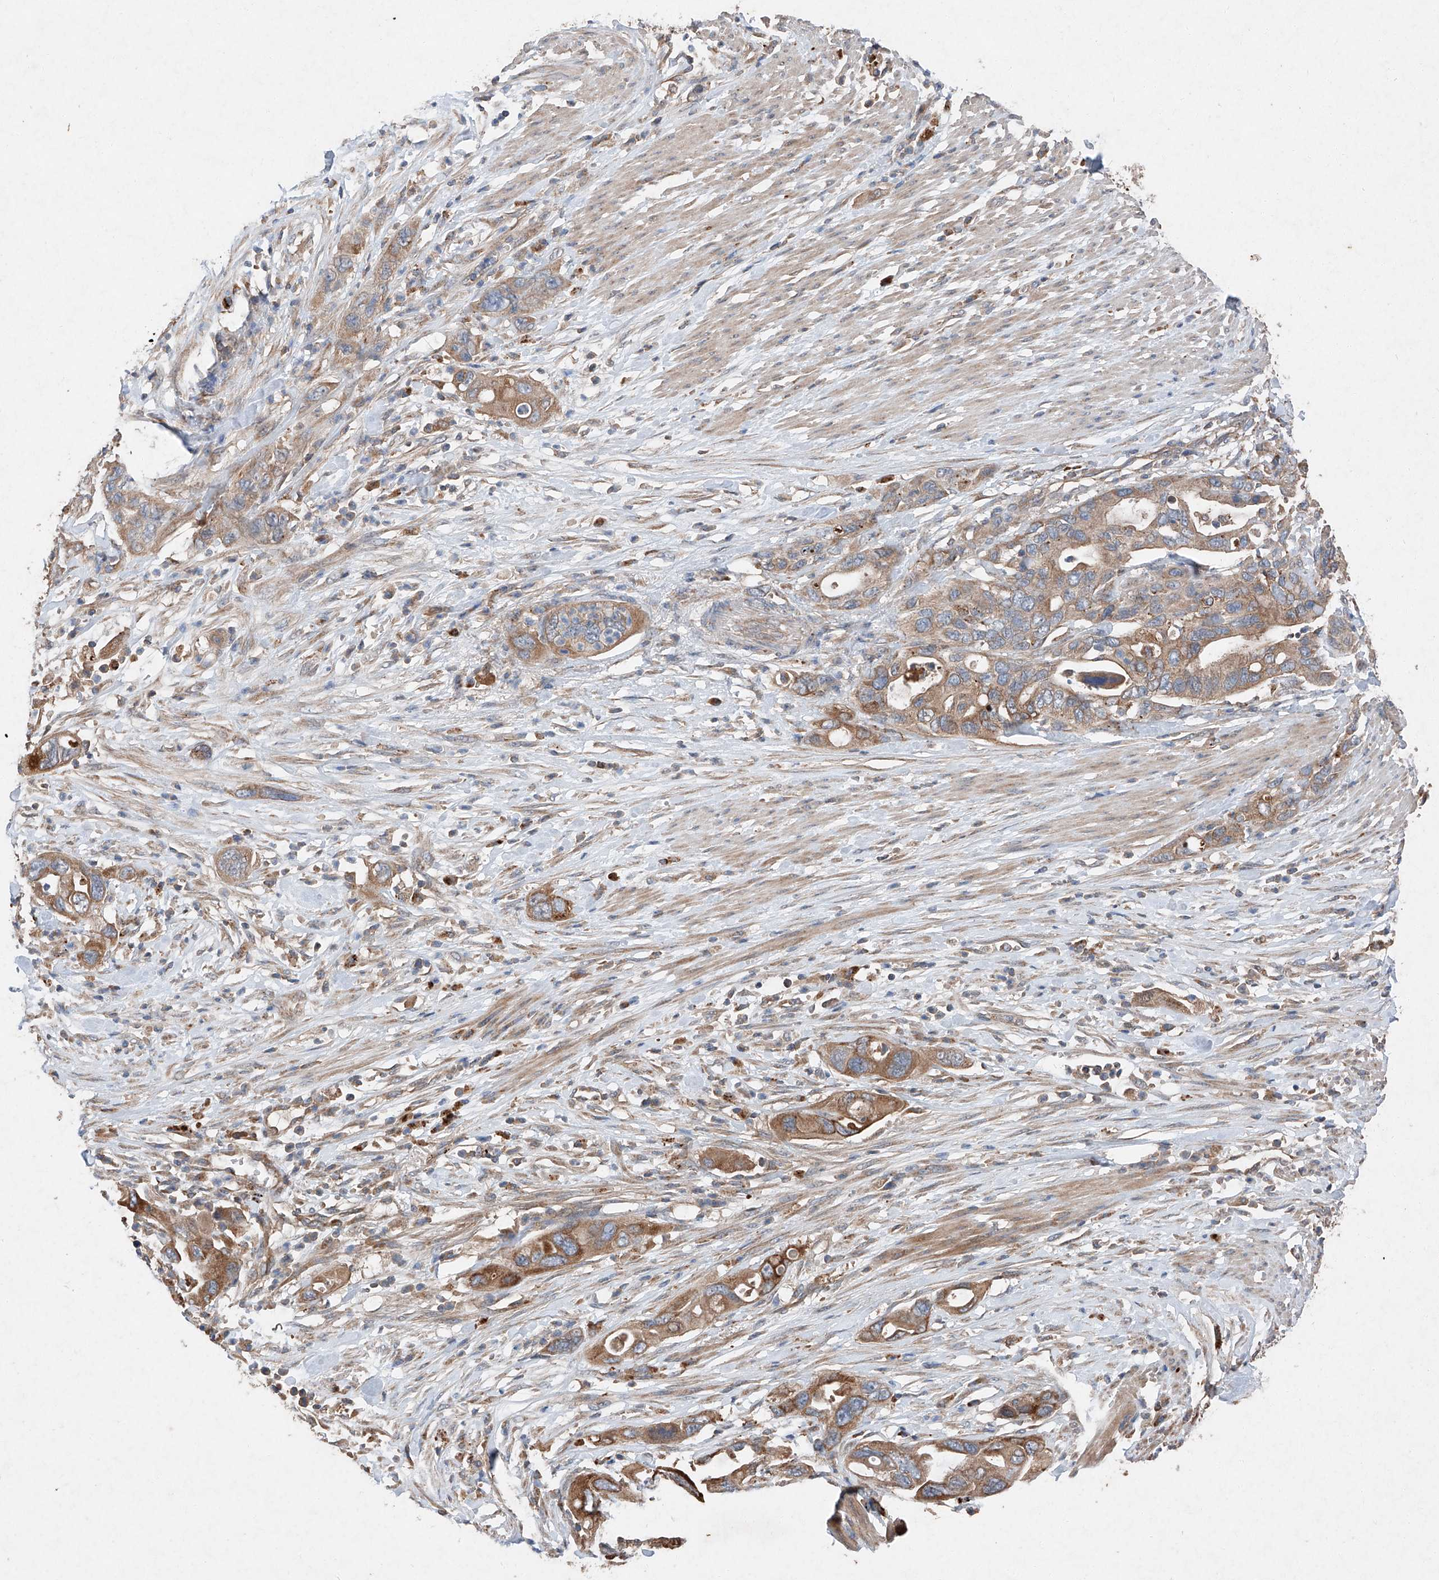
{"staining": {"intensity": "moderate", "quantity": ">75%", "location": "cytoplasmic/membranous"}, "tissue": "pancreatic cancer", "cell_type": "Tumor cells", "image_type": "cancer", "snomed": [{"axis": "morphology", "description": "Adenocarcinoma, NOS"}, {"axis": "topography", "description": "Pancreas"}], "caption": "Moderate cytoplasmic/membranous staining is appreciated in about >75% of tumor cells in pancreatic cancer.", "gene": "RUSC1", "patient": {"sex": "female", "age": 71}}